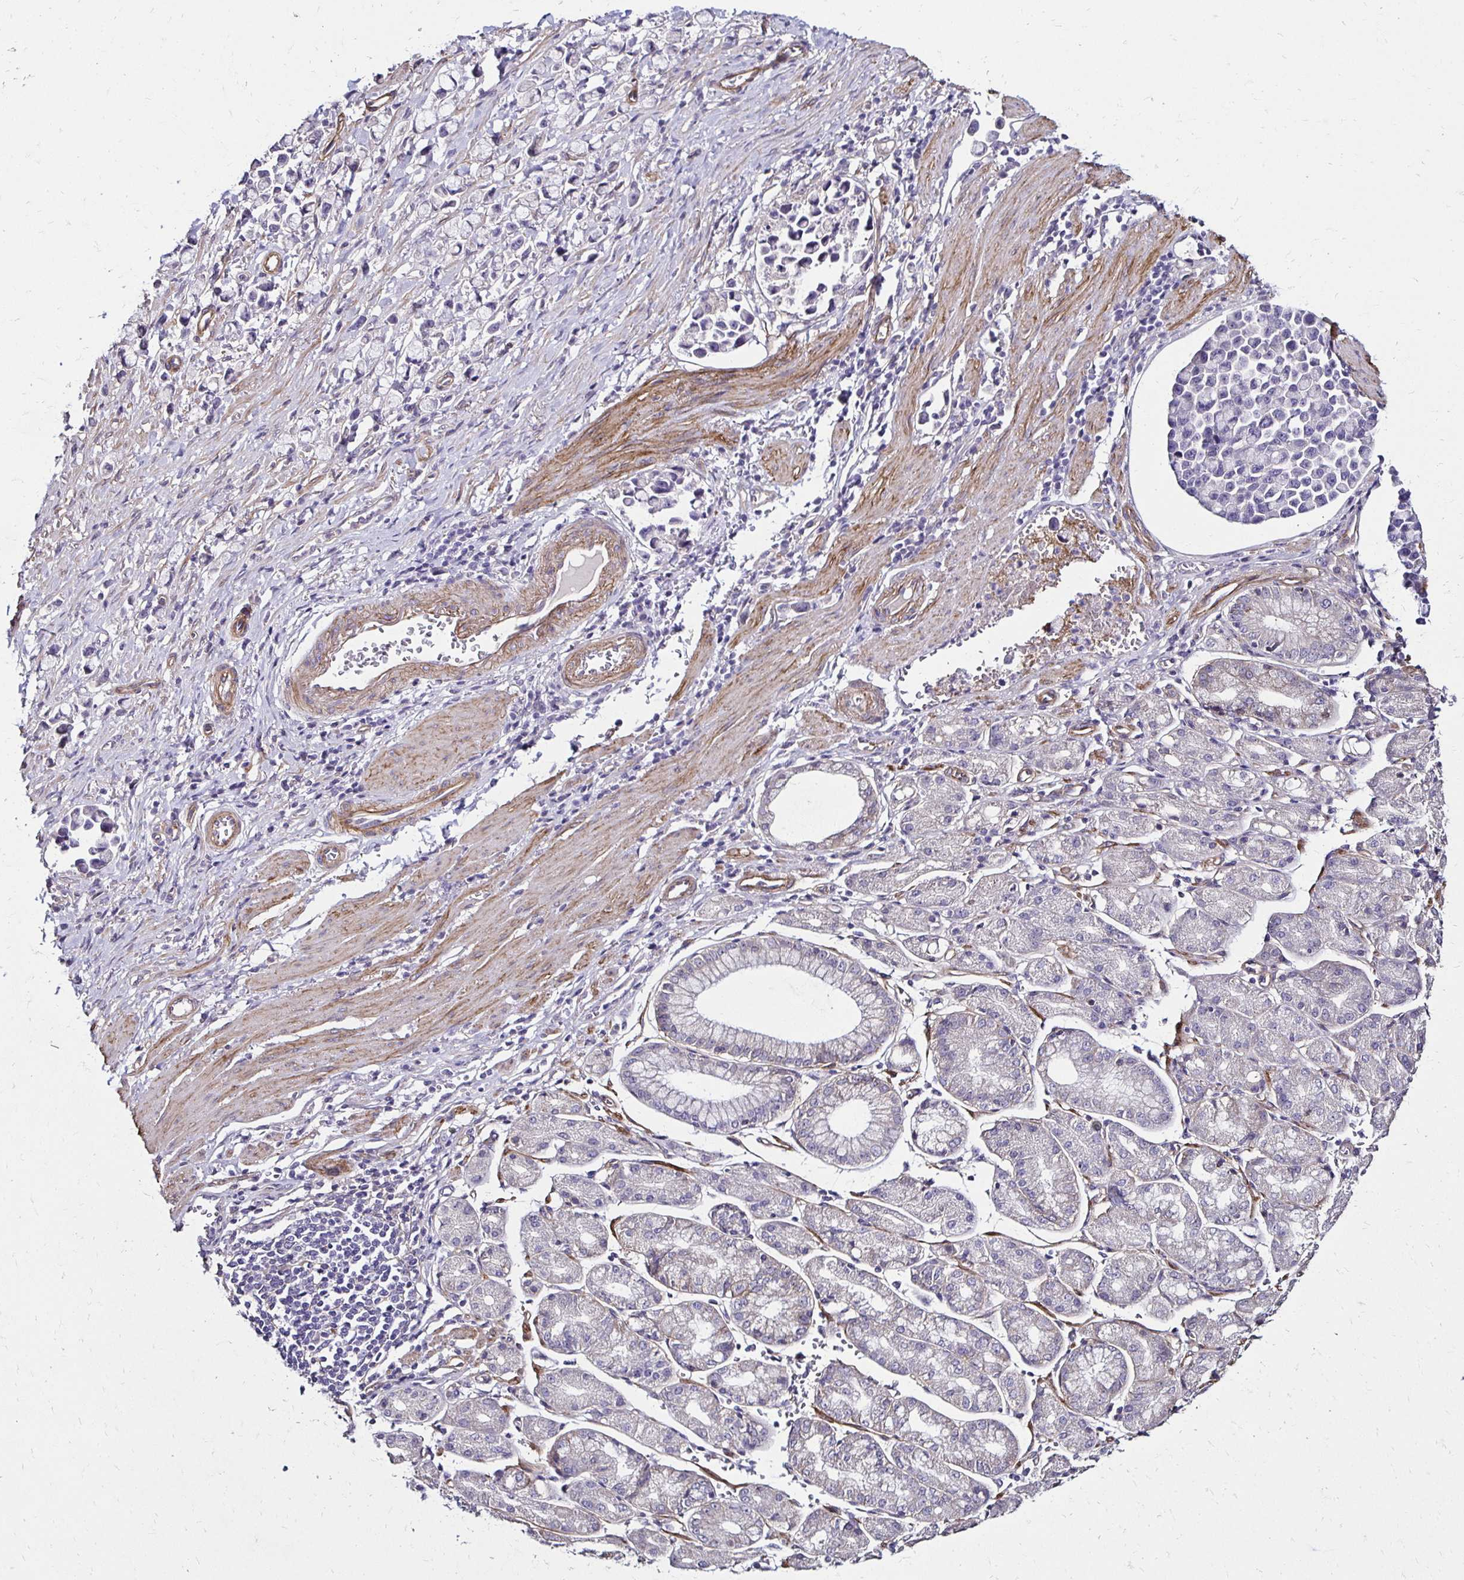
{"staining": {"intensity": "negative", "quantity": "none", "location": "none"}, "tissue": "stomach cancer", "cell_type": "Tumor cells", "image_type": "cancer", "snomed": [{"axis": "morphology", "description": "Adenocarcinoma, NOS"}, {"axis": "topography", "description": "Stomach"}], "caption": "Immunohistochemistry (IHC) micrograph of neoplastic tissue: stomach cancer (adenocarcinoma) stained with DAB (3,3'-diaminobenzidine) exhibits no significant protein expression in tumor cells.", "gene": "ITGB1", "patient": {"sex": "female", "age": 81}}